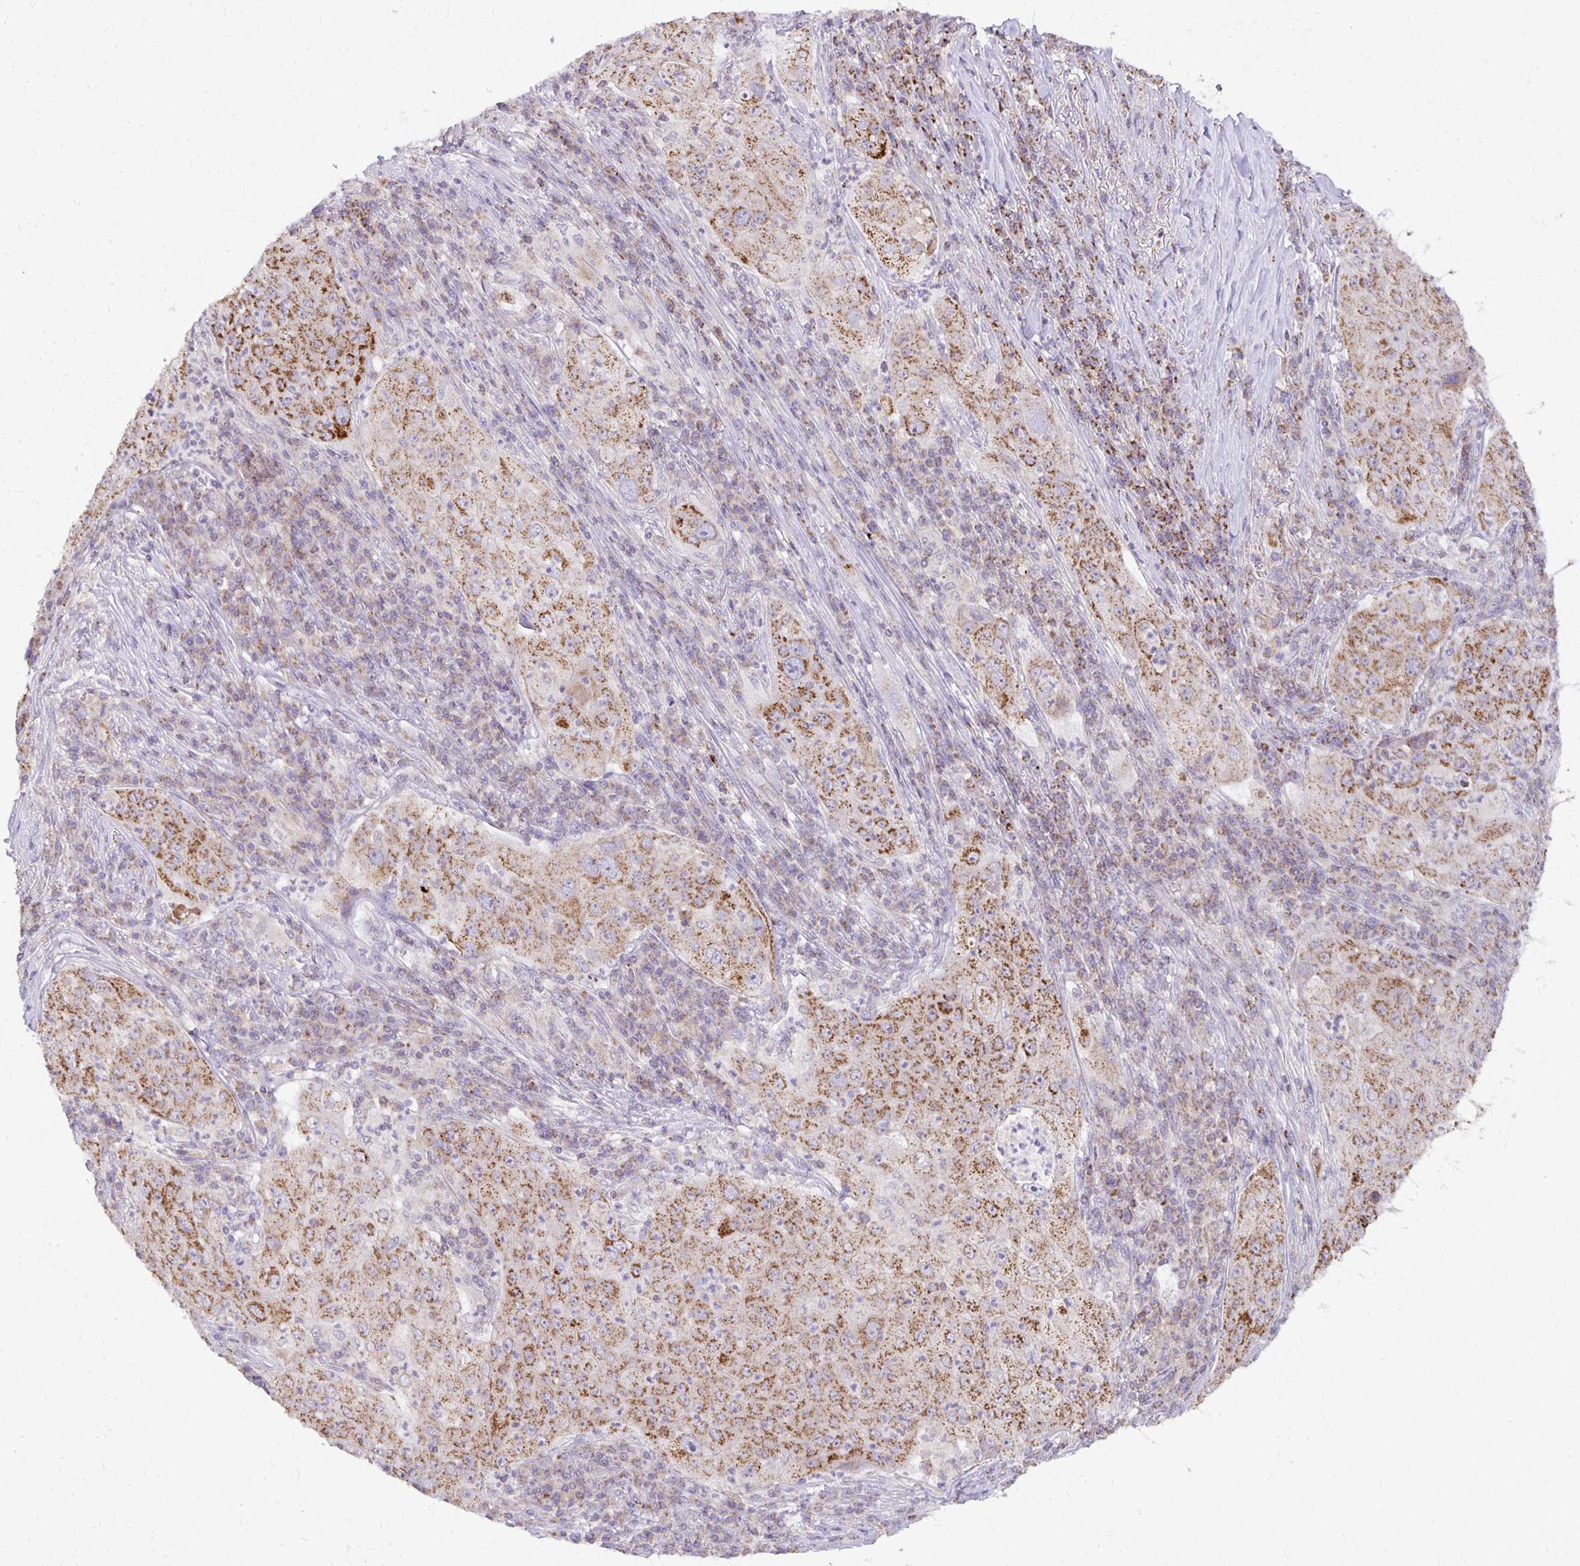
{"staining": {"intensity": "moderate", "quantity": ">75%", "location": "cytoplasmic/membranous"}, "tissue": "lung cancer", "cell_type": "Tumor cells", "image_type": "cancer", "snomed": [{"axis": "morphology", "description": "Squamous cell carcinoma, NOS"}, {"axis": "topography", "description": "Lung"}], "caption": "A brown stain highlights moderate cytoplasmic/membranous expression of a protein in lung squamous cell carcinoma tumor cells.", "gene": "IER3", "patient": {"sex": "female", "age": 59}}